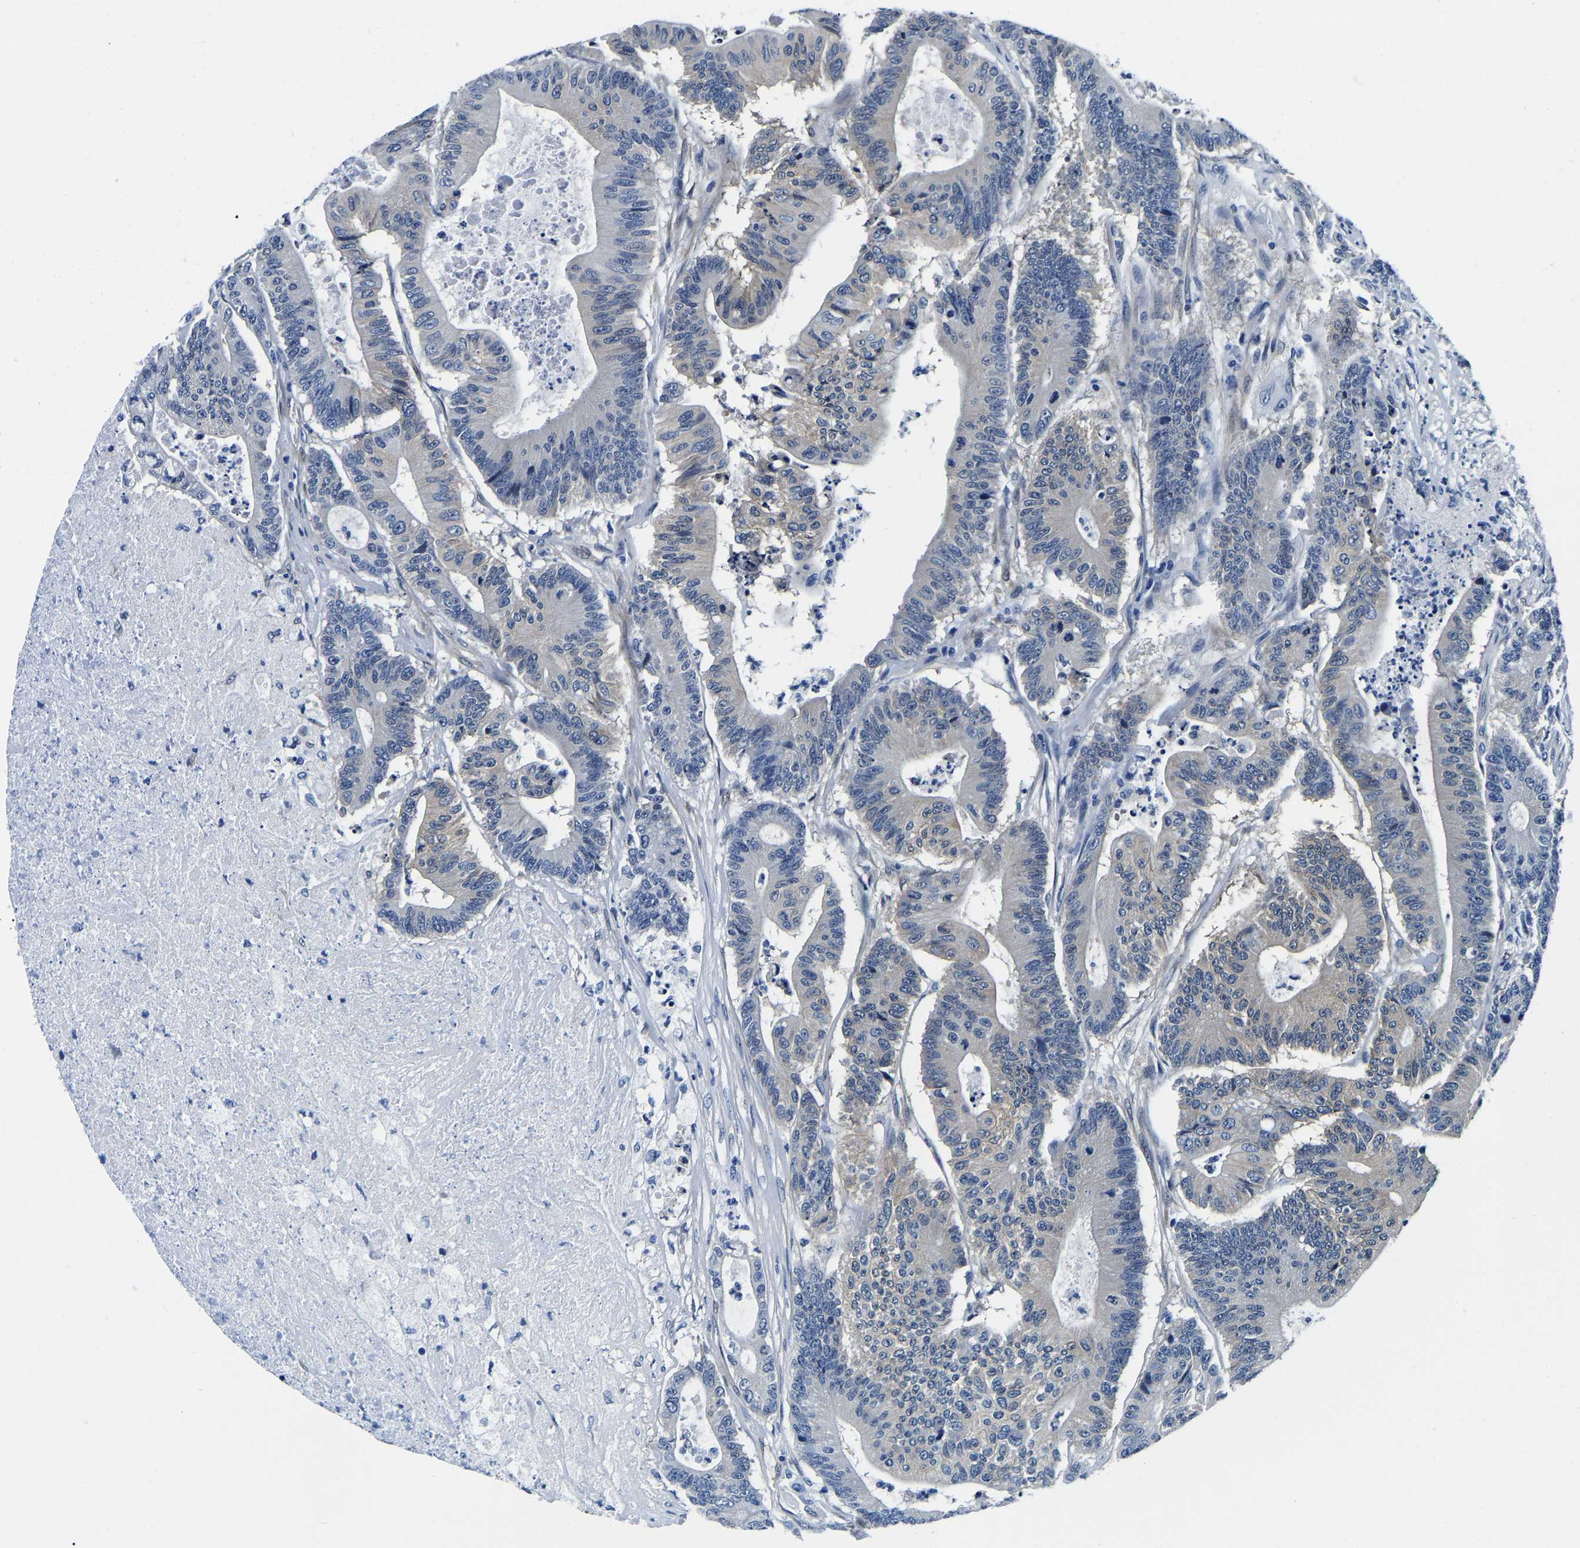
{"staining": {"intensity": "negative", "quantity": "none", "location": "none"}, "tissue": "colorectal cancer", "cell_type": "Tumor cells", "image_type": "cancer", "snomed": [{"axis": "morphology", "description": "Adenocarcinoma, NOS"}, {"axis": "topography", "description": "Colon"}], "caption": "An image of human colorectal cancer (adenocarcinoma) is negative for staining in tumor cells.", "gene": "S100A13", "patient": {"sex": "female", "age": 84}}